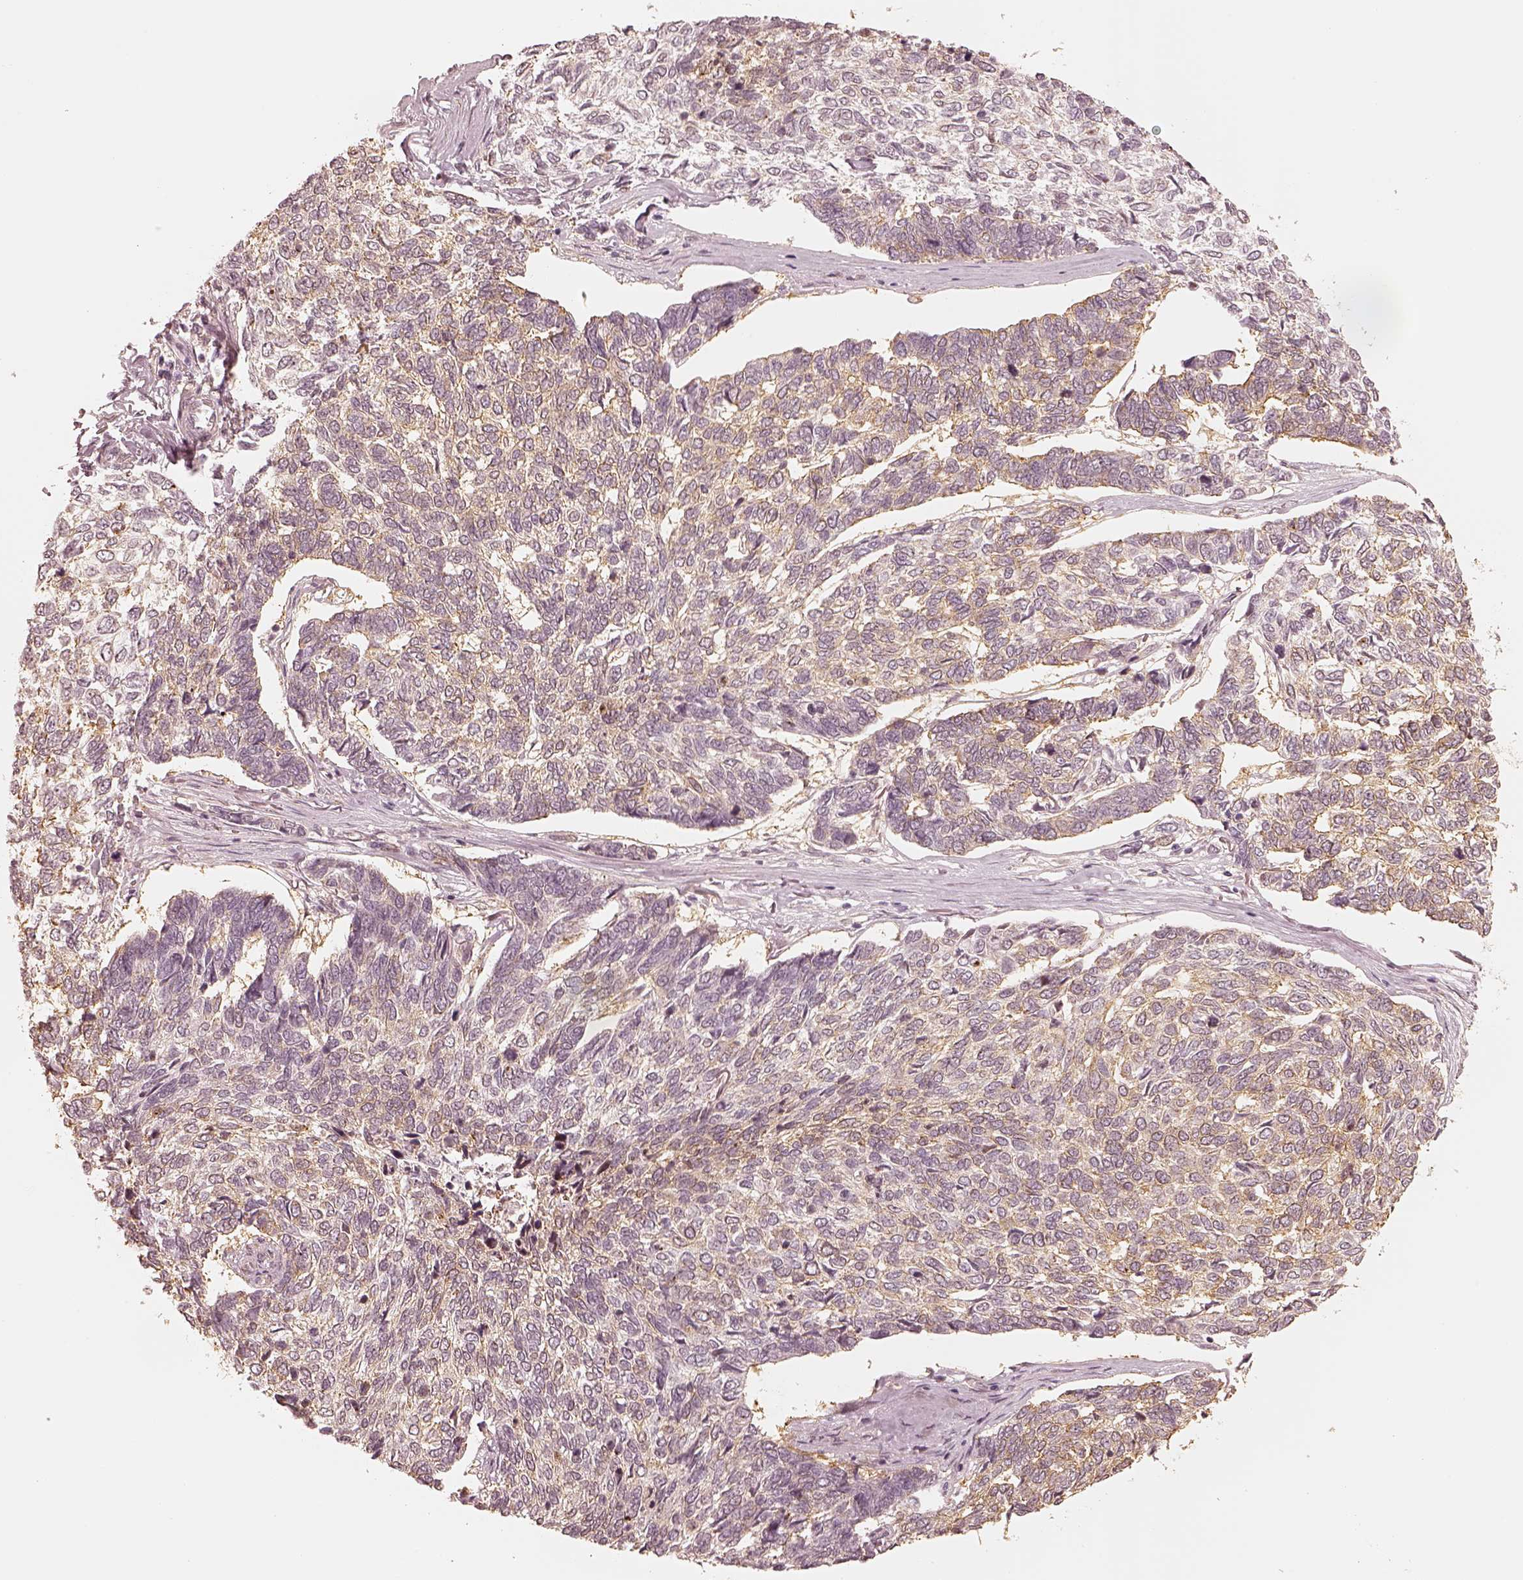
{"staining": {"intensity": "weak", "quantity": "<25%", "location": "cytoplasmic/membranous"}, "tissue": "skin cancer", "cell_type": "Tumor cells", "image_type": "cancer", "snomed": [{"axis": "morphology", "description": "Basal cell carcinoma"}, {"axis": "topography", "description": "Skin"}], "caption": "High magnification brightfield microscopy of skin cancer (basal cell carcinoma) stained with DAB (brown) and counterstained with hematoxylin (blue): tumor cells show no significant positivity.", "gene": "GORASP2", "patient": {"sex": "female", "age": 65}}